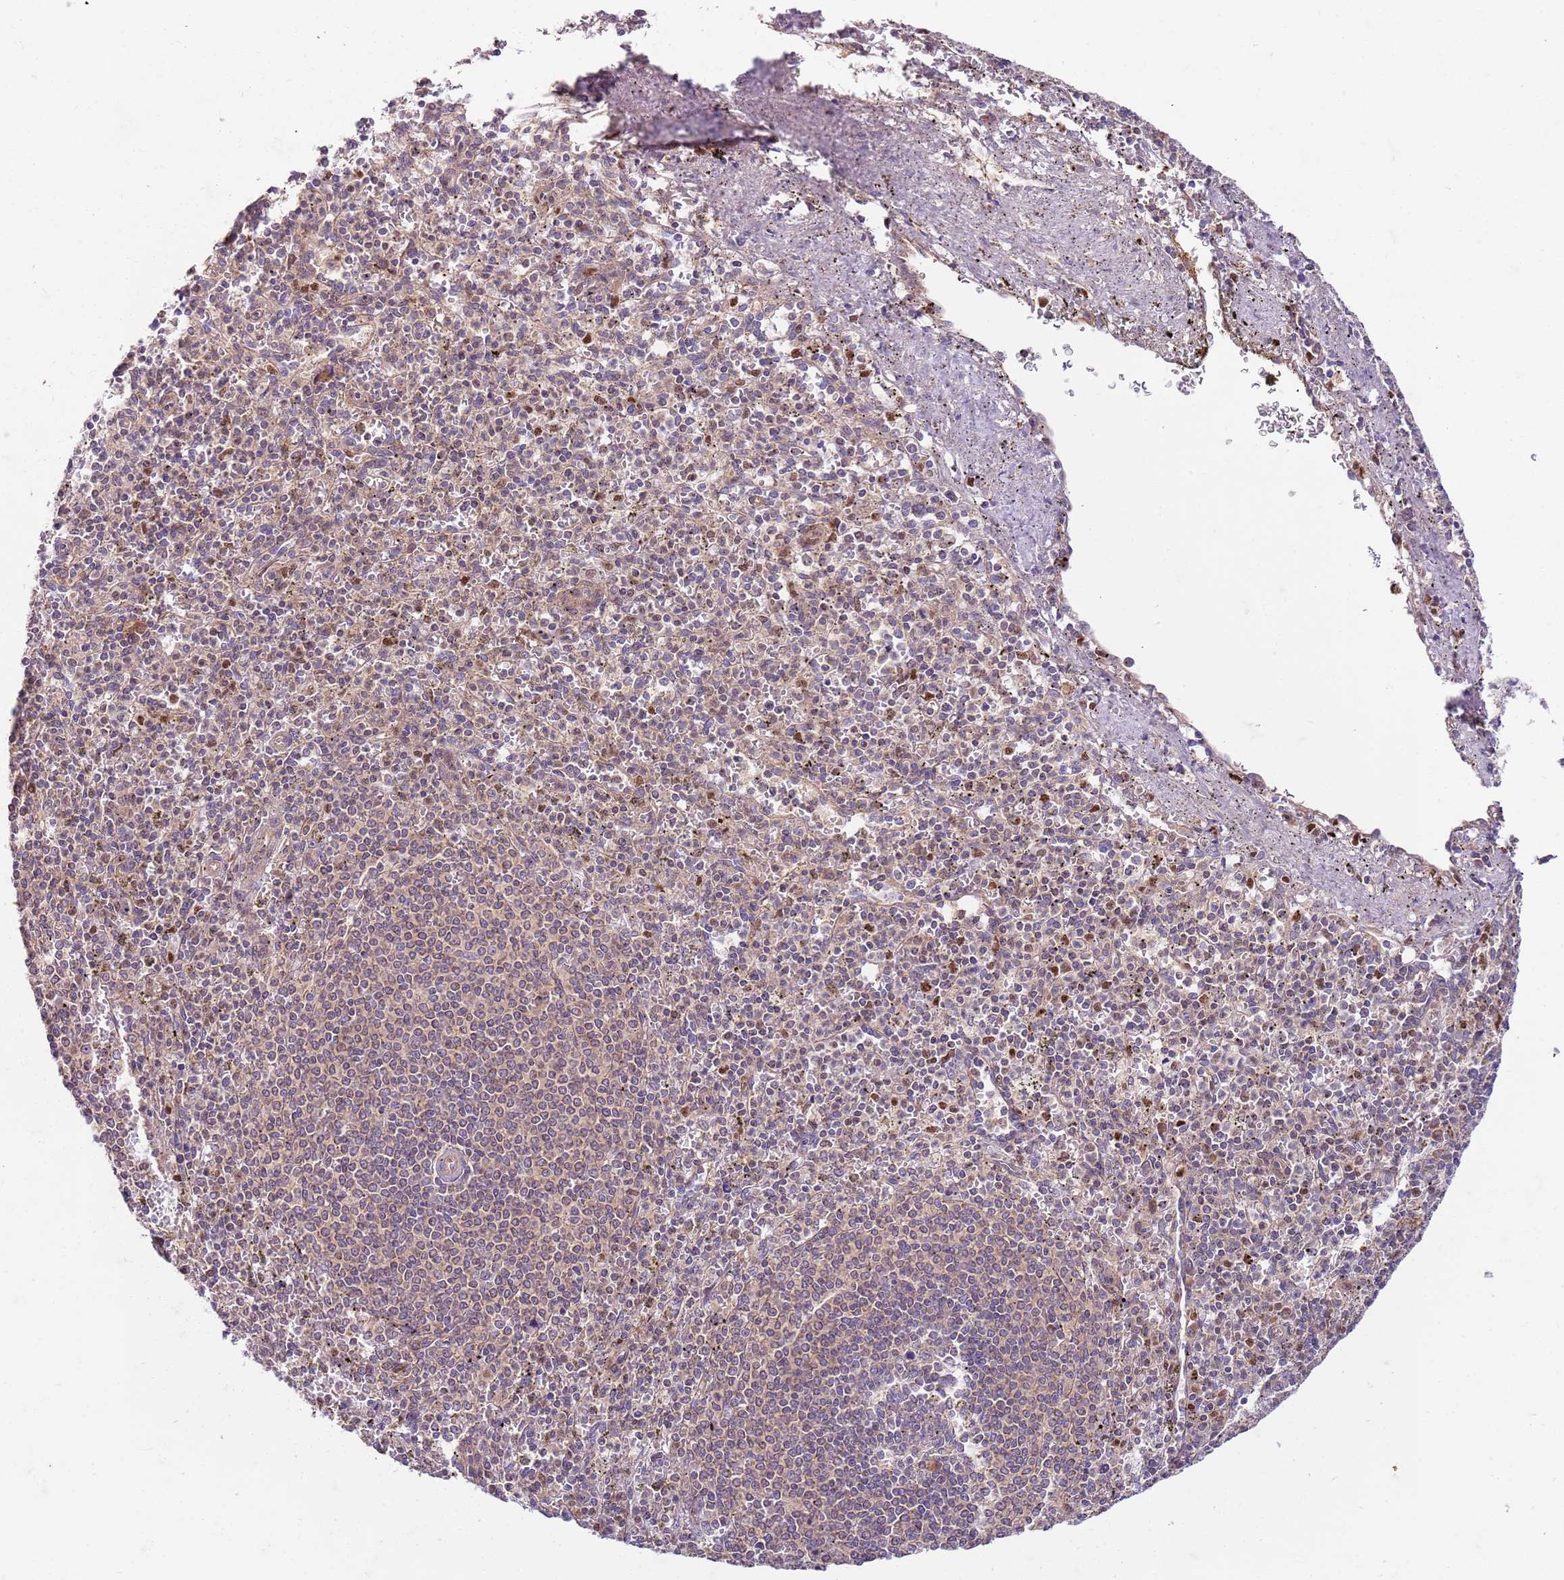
{"staining": {"intensity": "negative", "quantity": "none", "location": "none"}, "tissue": "spleen", "cell_type": "Cells in red pulp", "image_type": "normal", "snomed": [{"axis": "morphology", "description": "Normal tissue, NOS"}, {"axis": "topography", "description": "Spleen"}], "caption": "Cells in red pulp show no significant protein expression in normal spleen. Brightfield microscopy of immunohistochemistry stained with DAB (3,3'-diaminobenzidine) (brown) and hematoxylin (blue), captured at high magnification.", "gene": "OSBP", "patient": {"sex": "male", "age": 72}}